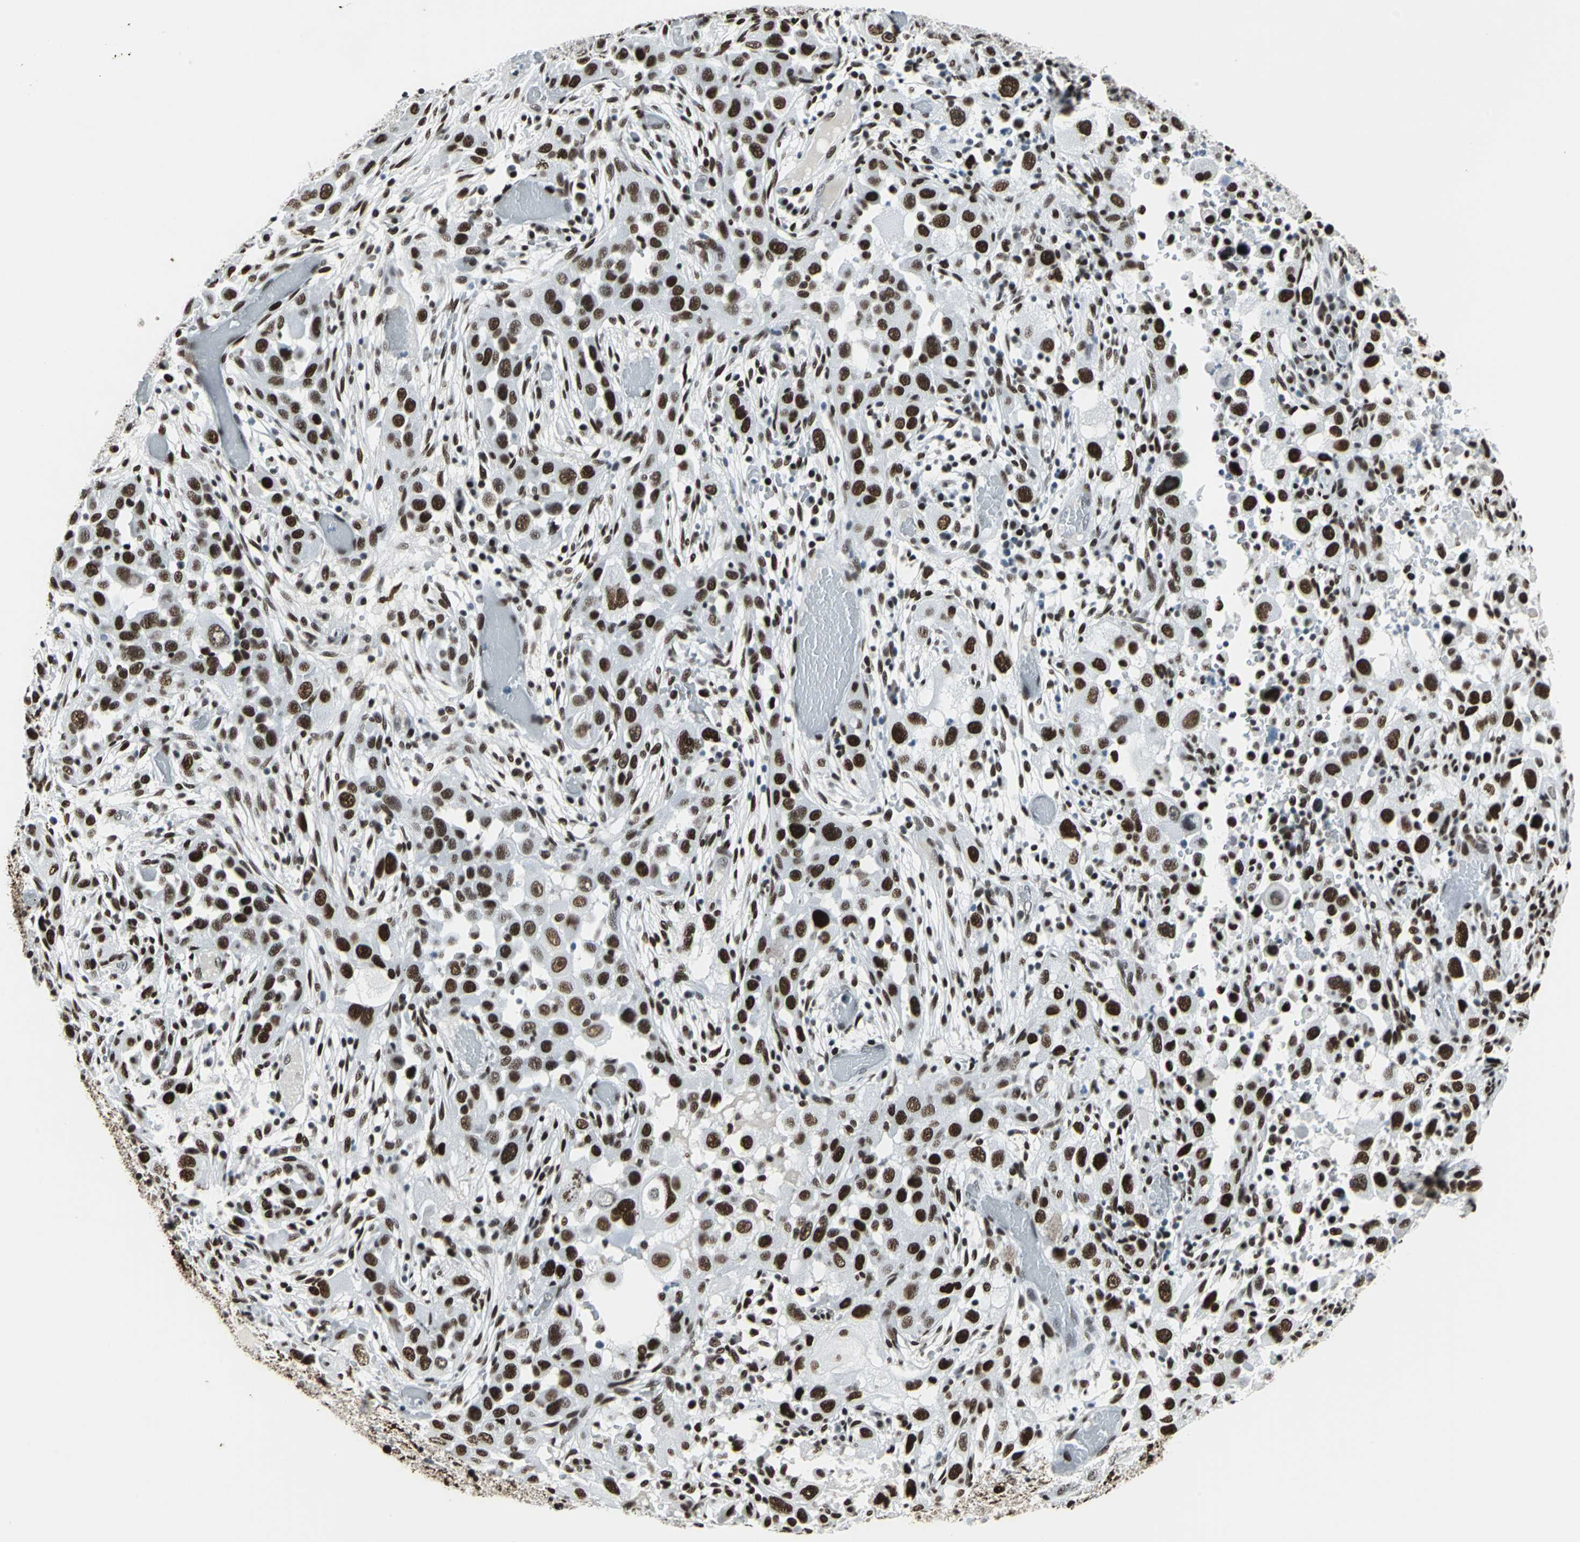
{"staining": {"intensity": "strong", "quantity": ">75%", "location": "nuclear"}, "tissue": "head and neck cancer", "cell_type": "Tumor cells", "image_type": "cancer", "snomed": [{"axis": "morphology", "description": "Carcinoma, NOS"}, {"axis": "topography", "description": "Head-Neck"}], "caption": "Head and neck carcinoma stained with a protein marker reveals strong staining in tumor cells.", "gene": "HDAC2", "patient": {"sex": "male", "age": 87}}